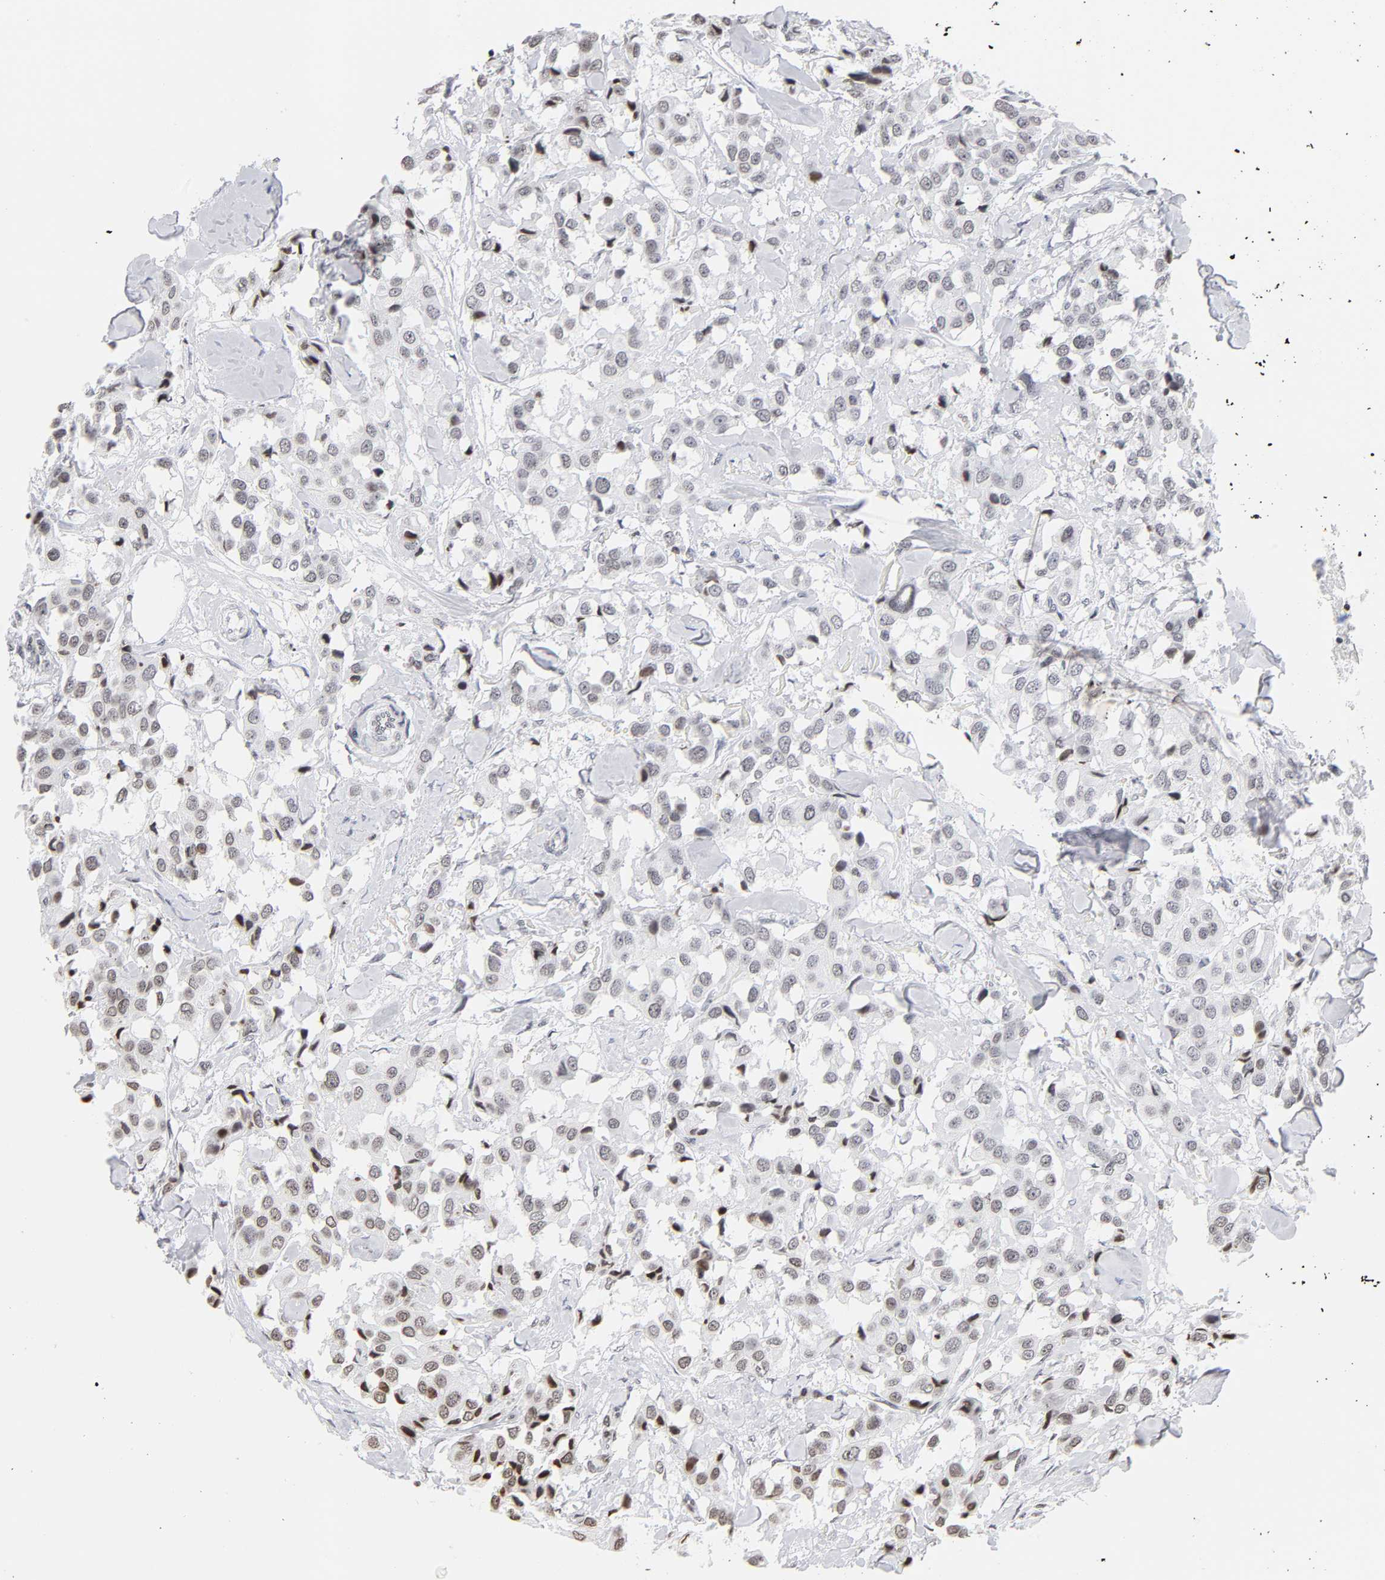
{"staining": {"intensity": "weak", "quantity": ">75%", "location": "nuclear"}, "tissue": "breast cancer", "cell_type": "Tumor cells", "image_type": "cancer", "snomed": [{"axis": "morphology", "description": "Duct carcinoma"}, {"axis": "topography", "description": "Breast"}], "caption": "Breast cancer (intraductal carcinoma) stained with immunohistochemistry exhibits weak nuclear positivity in approximately >75% of tumor cells.", "gene": "H2AC12", "patient": {"sex": "female", "age": 80}}